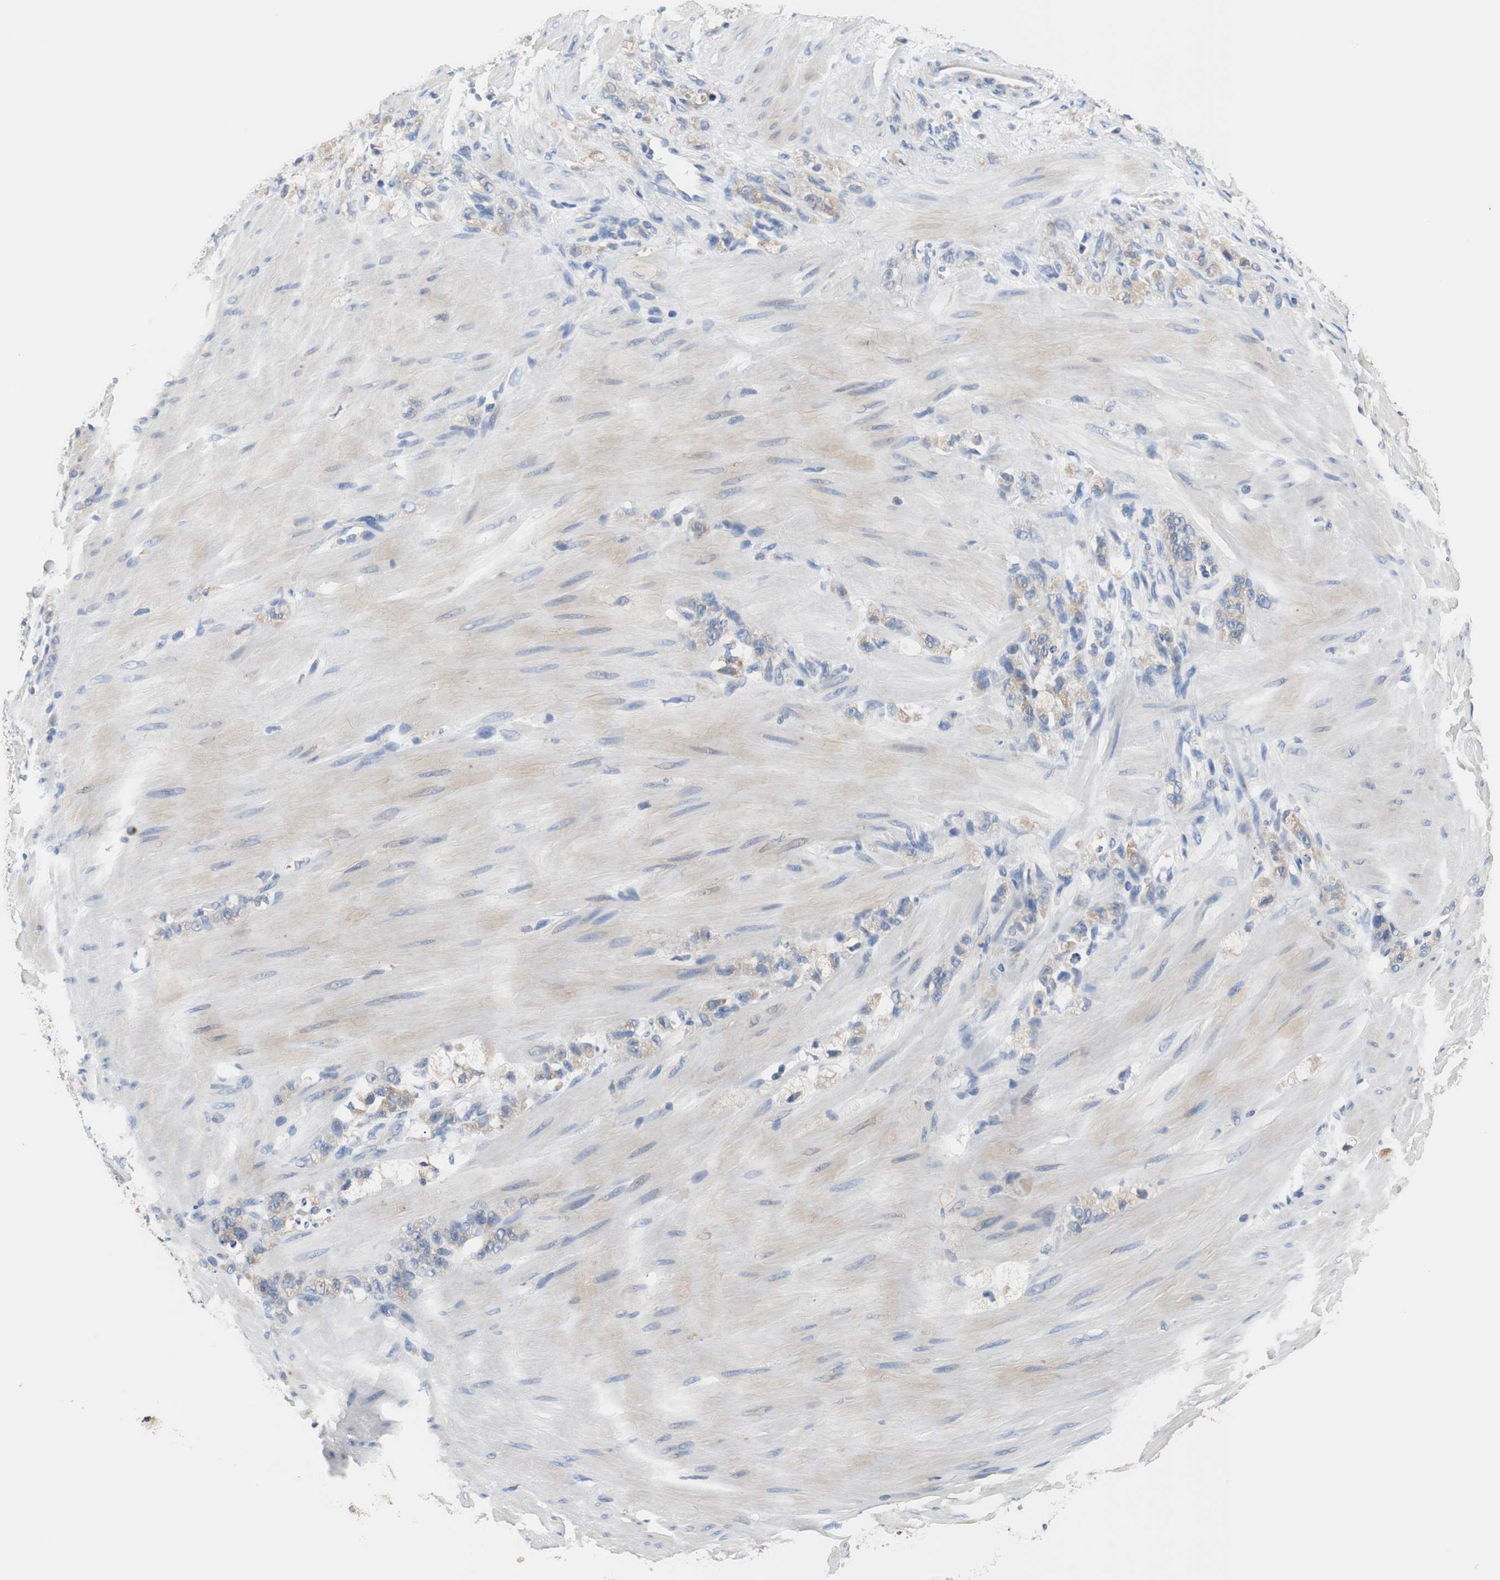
{"staining": {"intensity": "weak", "quantity": "25%-75%", "location": "cytoplasmic/membranous"}, "tissue": "stomach cancer", "cell_type": "Tumor cells", "image_type": "cancer", "snomed": [{"axis": "morphology", "description": "Adenocarcinoma, NOS"}, {"axis": "topography", "description": "Stomach"}], "caption": "Approximately 25%-75% of tumor cells in human stomach cancer reveal weak cytoplasmic/membranous protein positivity as visualized by brown immunohistochemical staining.", "gene": "VAMP8", "patient": {"sex": "male", "age": 82}}